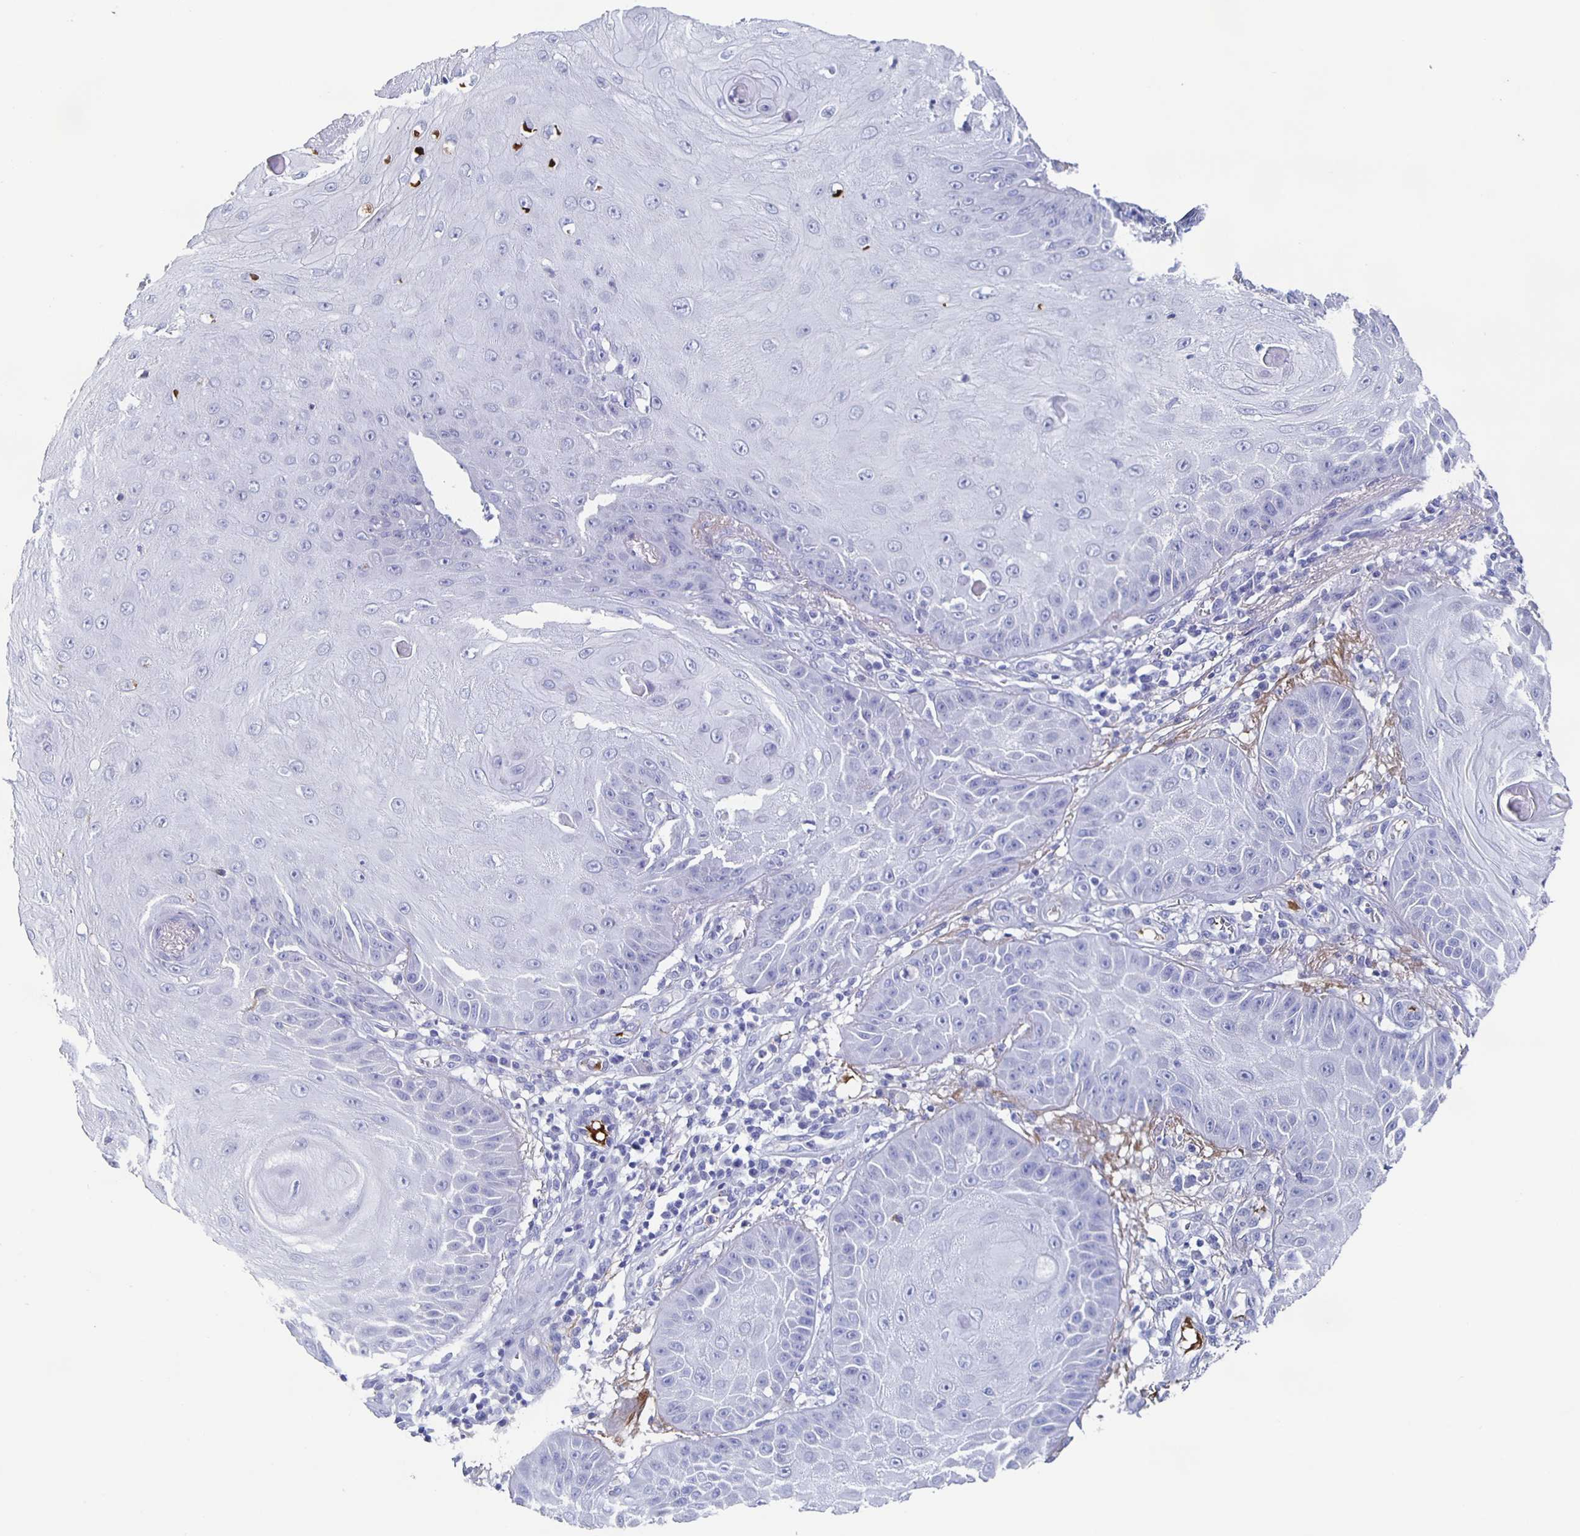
{"staining": {"intensity": "negative", "quantity": "none", "location": "none"}, "tissue": "skin cancer", "cell_type": "Tumor cells", "image_type": "cancer", "snomed": [{"axis": "morphology", "description": "Squamous cell carcinoma, NOS"}, {"axis": "topography", "description": "Skin"}], "caption": "IHC histopathology image of human skin squamous cell carcinoma stained for a protein (brown), which displays no staining in tumor cells.", "gene": "FGA", "patient": {"sex": "male", "age": 70}}